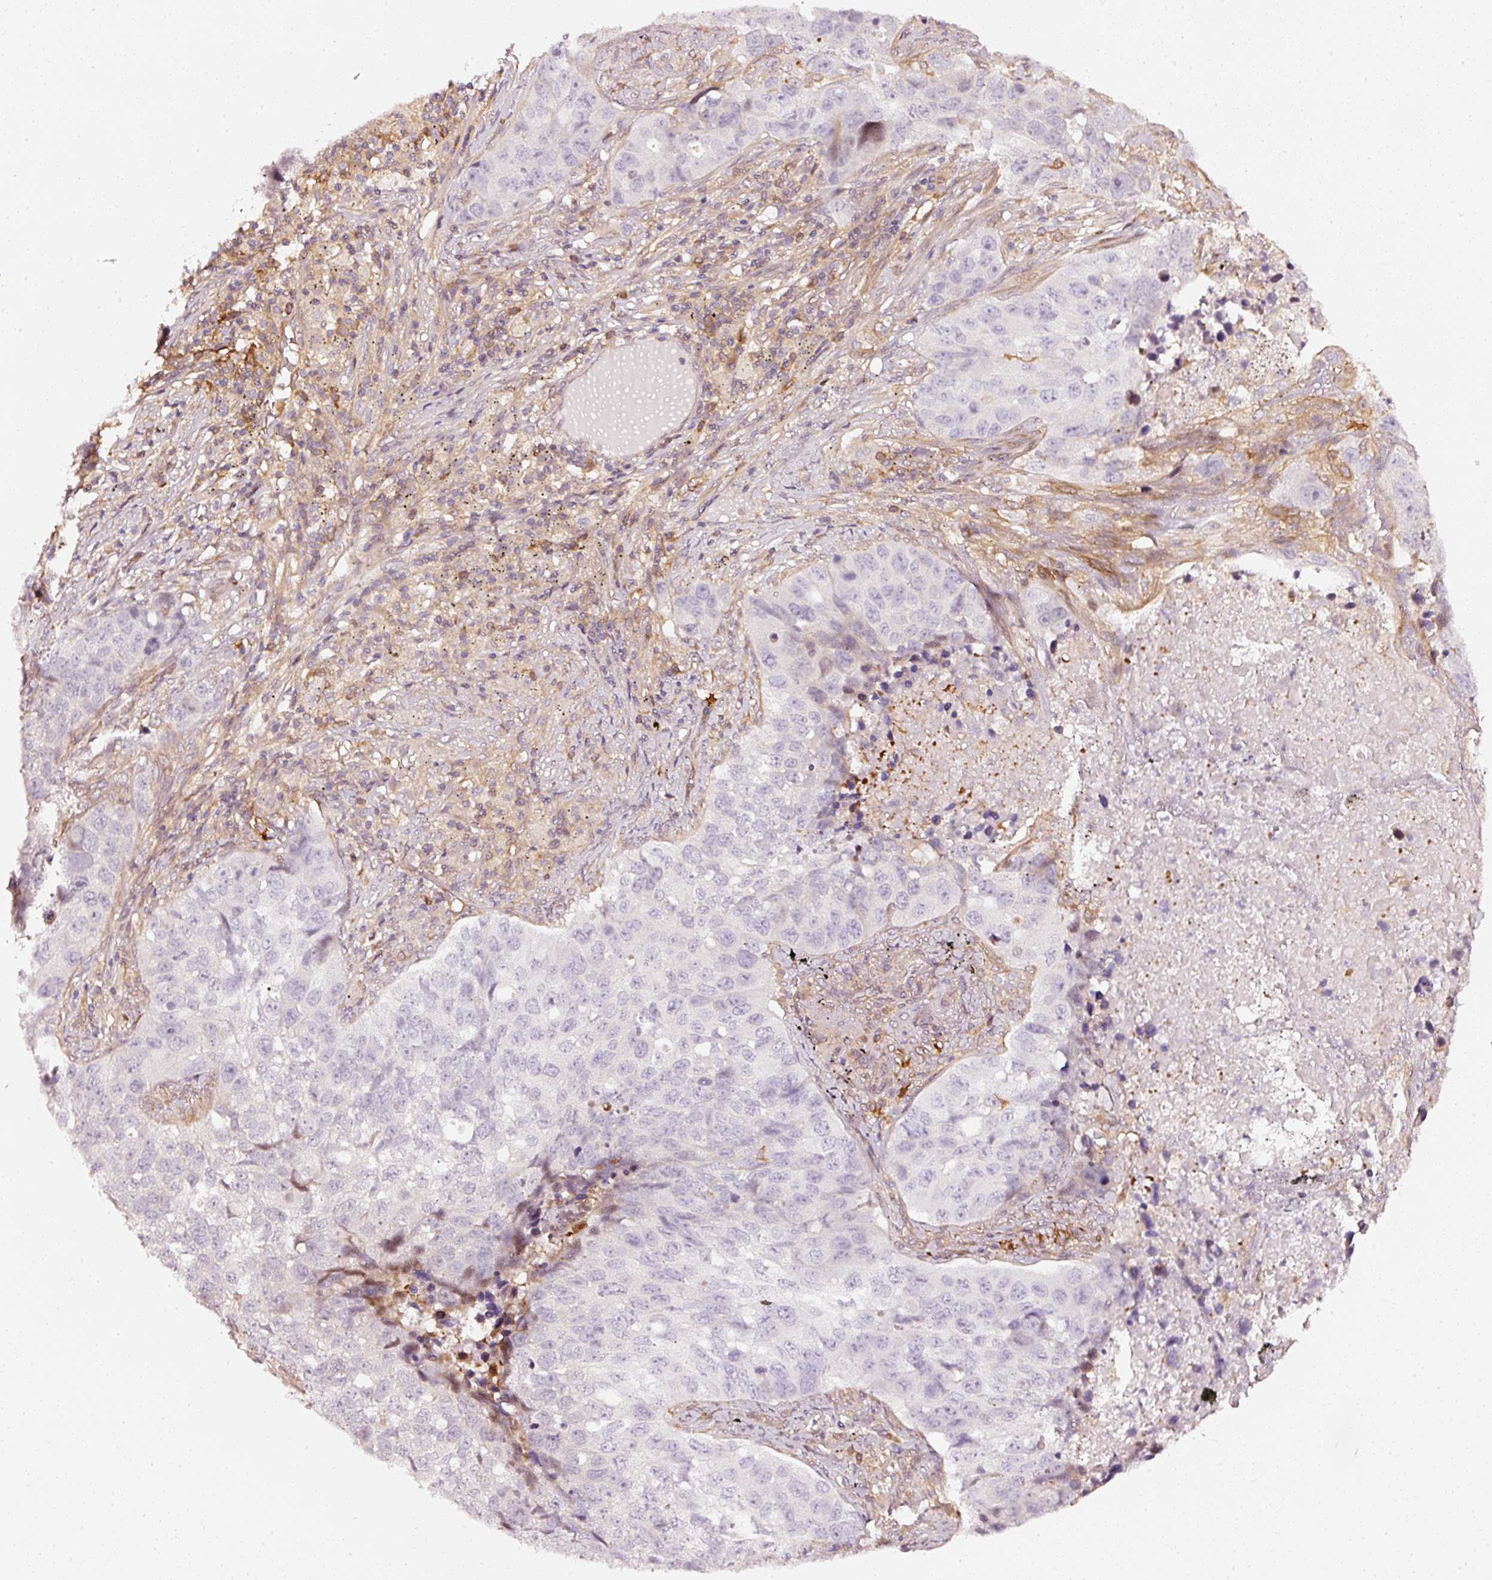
{"staining": {"intensity": "negative", "quantity": "none", "location": "none"}, "tissue": "lung cancer", "cell_type": "Tumor cells", "image_type": "cancer", "snomed": [{"axis": "morphology", "description": "Squamous cell carcinoma, NOS"}, {"axis": "topography", "description": "Lung"}], "caption": "Immunohistochemical staining of human squamous cell carcinoma (lung) displays no significant expression in tumor cells.", "gene": "ASMTL", "patient": {"sex": "male", "age": 60}}